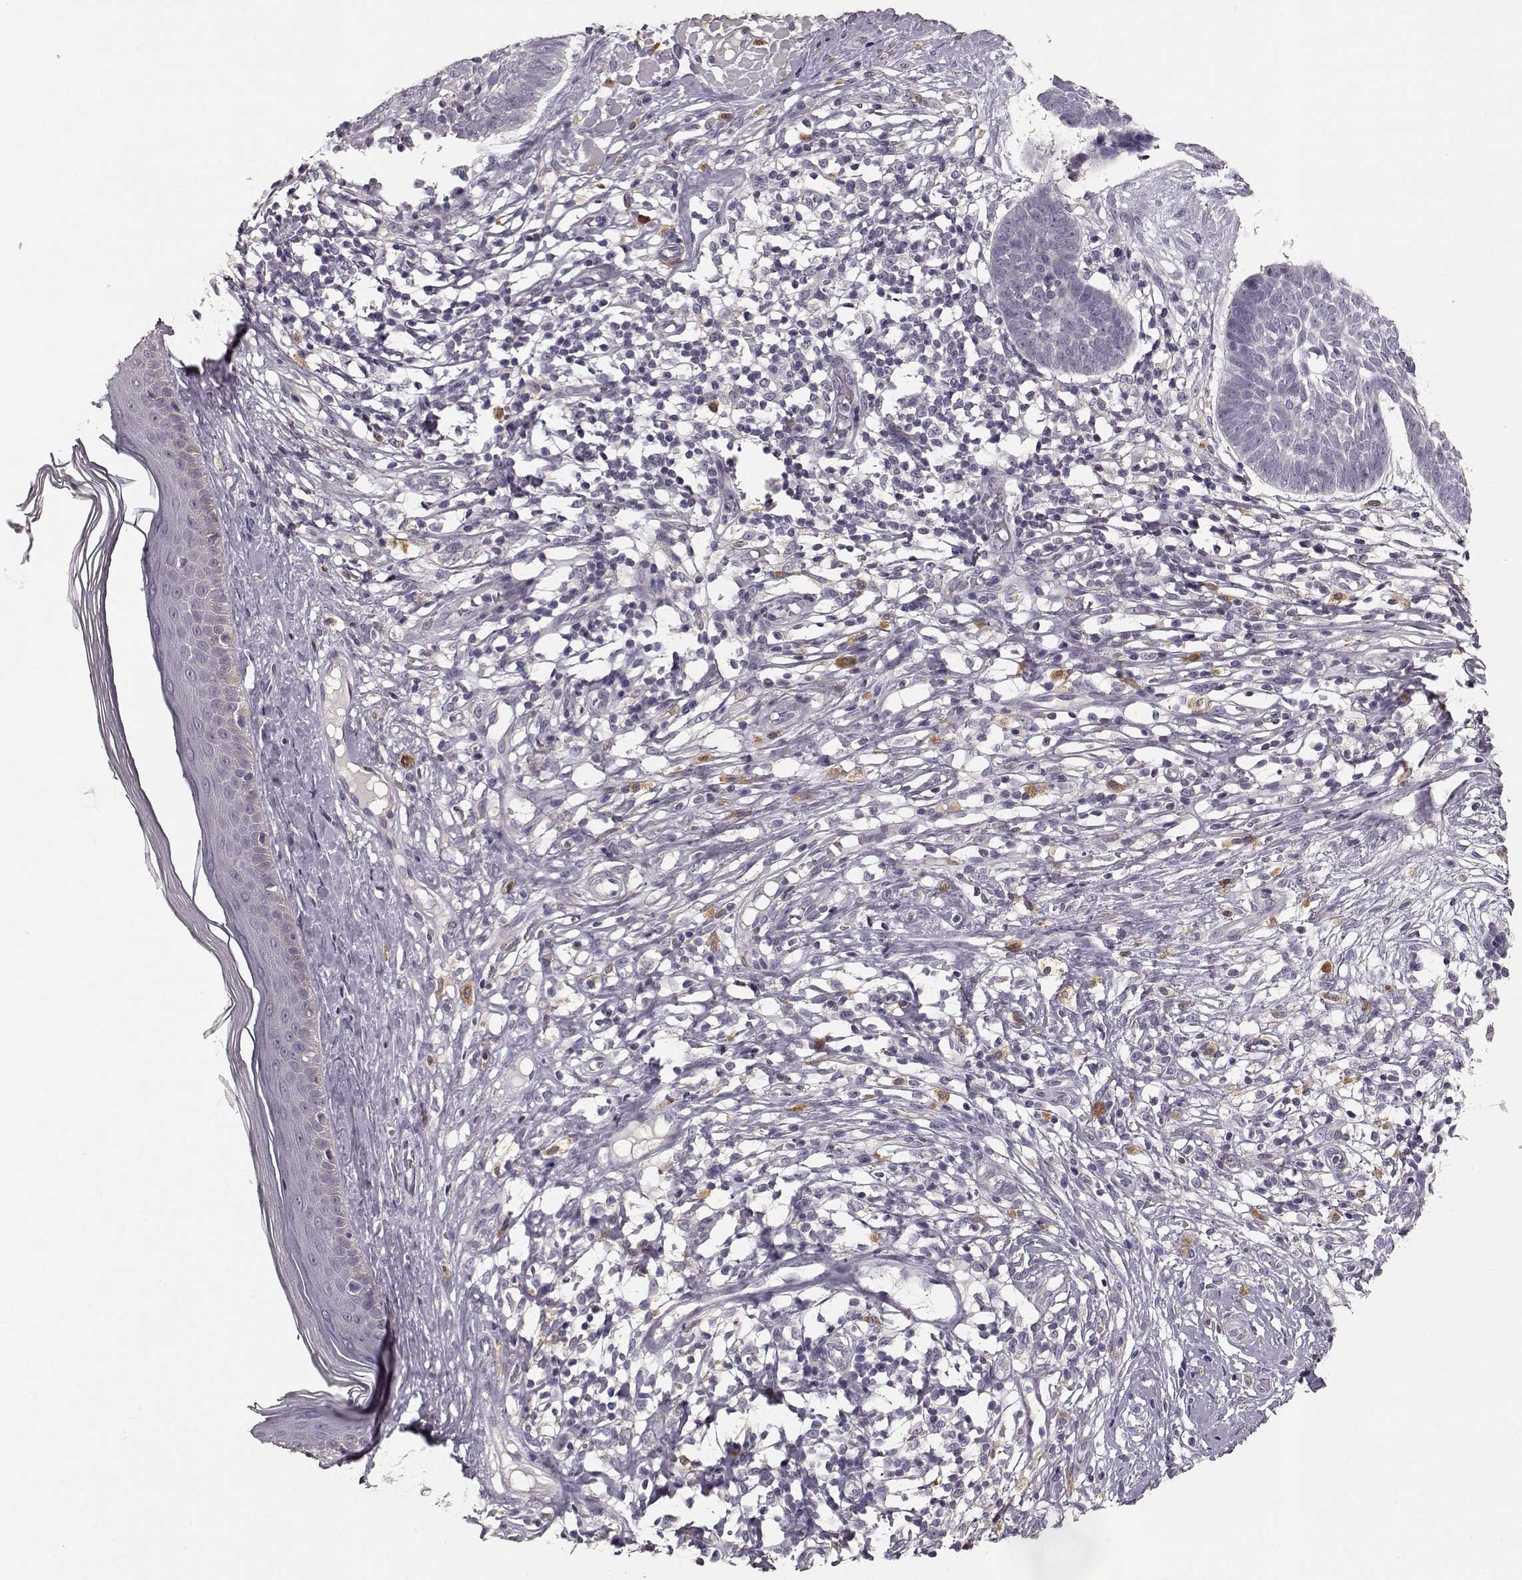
{"staining": {"intensity": "negative", "quantity": "none", "location": "none"}, "tissue": "skin cancer", "cell_type": "Tumor cells", "image_type": "cancer", "snomed": [{"axis": "morphology", "description": "Basal cell carcinoma"}, {"axis": "topography", "description": "Skin"}], "caption": "There is no significant staining in tumor cells of skin cancer (basal cell carcinoma).", "gene": "GHR", "patient": {"sex": "male", "age": 85}}